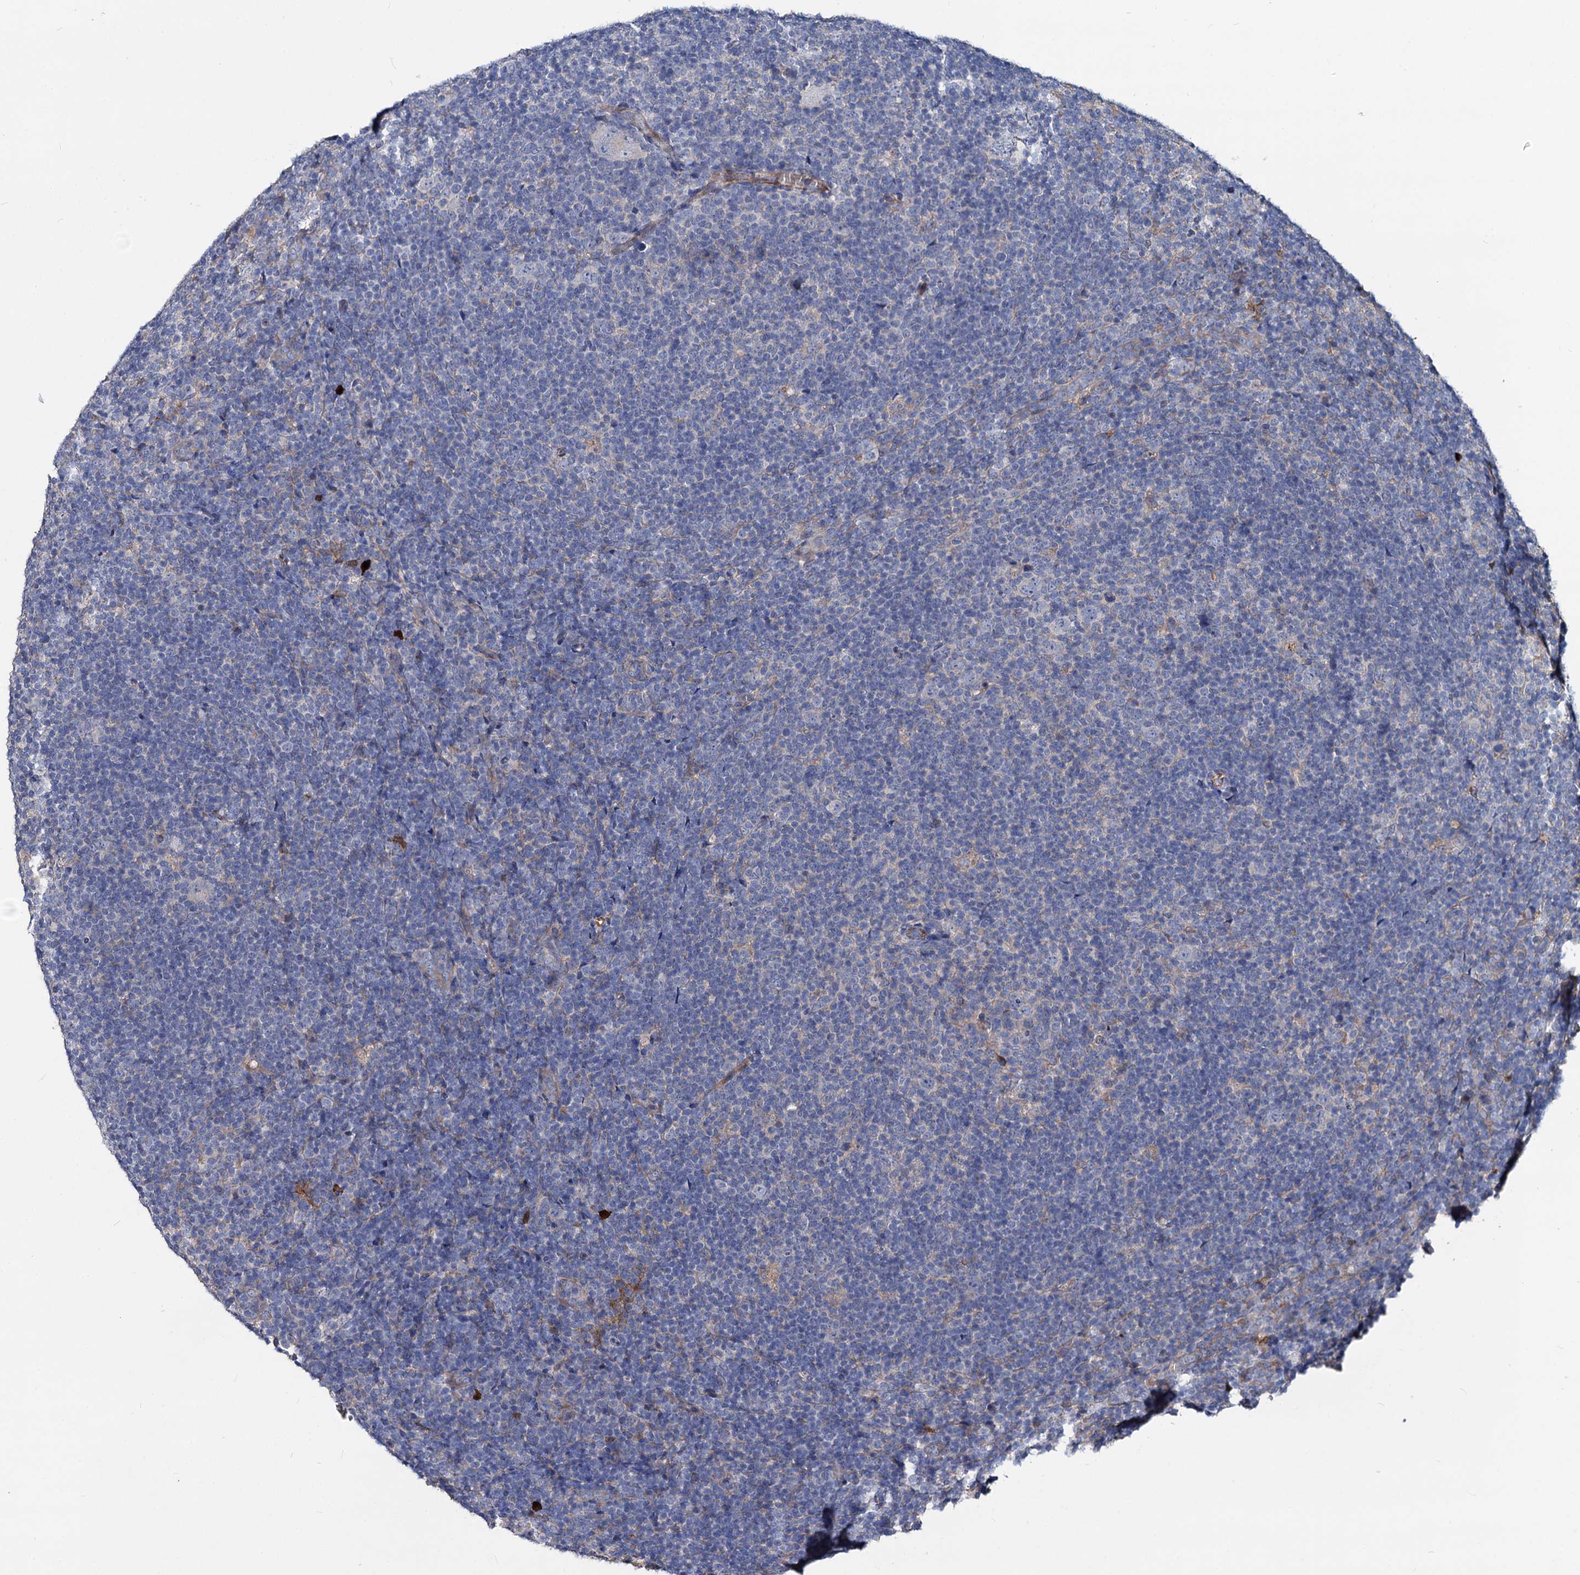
{"staining": {"intensity": "negative", "quantity": "none", "location": "none"}, "tissue": "lymphoma", "cell_type": "Tumor cells", "image_type": "cancer", "snomed": [{"axis": "morphology", "description": "Hodgkin's disease, NOS"}, {"axis": "topography", "description": "Lymph node"}], "caption": "Histopathology image shows no protein positivity in tumor cells of lymphoma tissue.", "gene": "ACY3", "patient": {"sex": "female", "age": 57}}